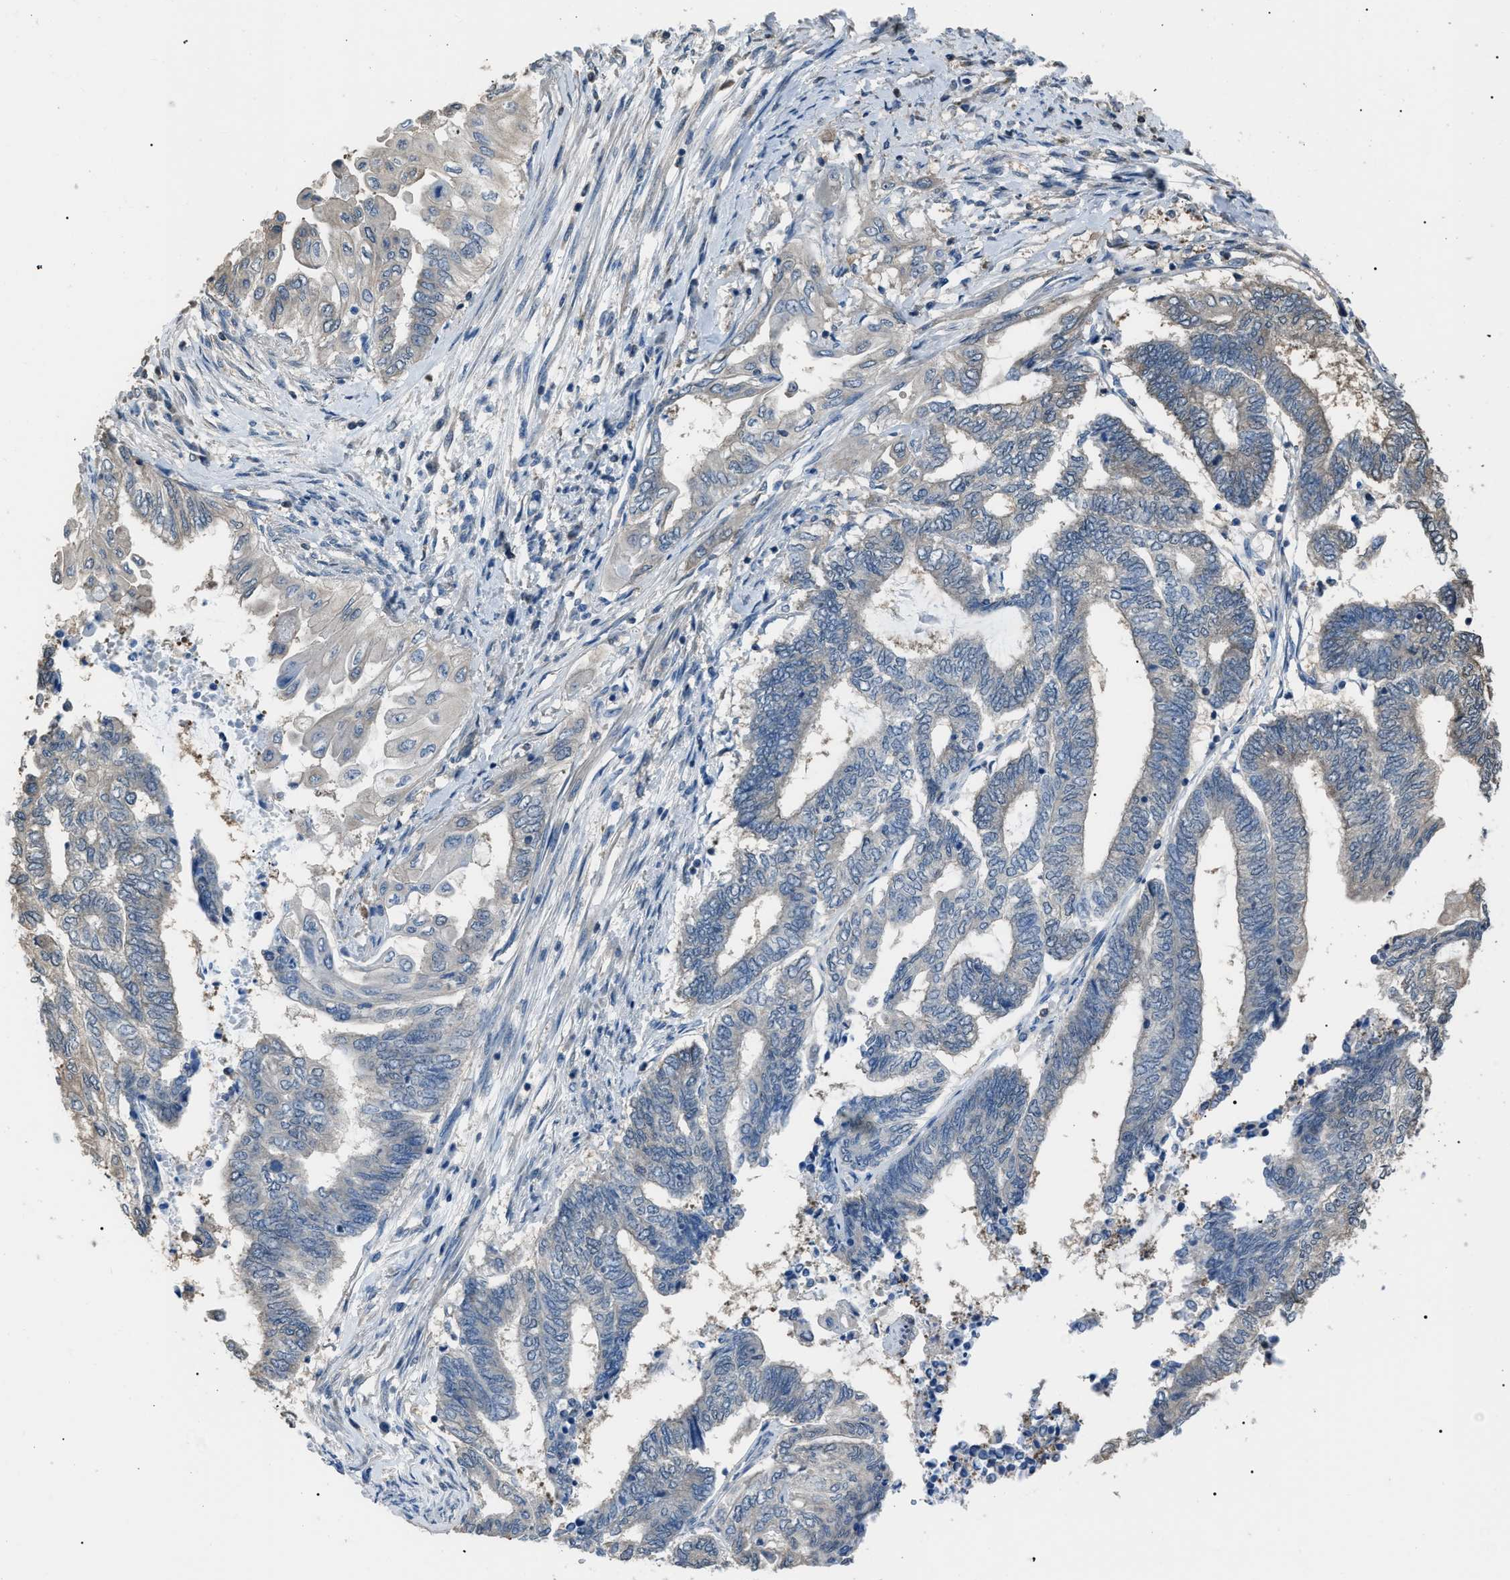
{"staining": {"intensity": "negative", "quantity": "none", "location": "none"}, "tissue": "endometrial cancer", "cell_type": "Tumor cells", "image_type": "cancer", "snomed": [{"axis": "morphology", "description": "Adenocarcinoma, NOS"}, {"axis": "topography", "description": "Uterus"}, {"axis": "topography", "description": "Endometrium"}], "caption": "Immunohistochemistry histopathology image of neoplastic tissue: endometrial cancer (adenocarcinoma) stained with DAB (3,3'-diaminobenzidine) shows no significant protein expression in tumor cells.", "gene": "PDCD5", "patient": {"sex": "female", "age": 70}}